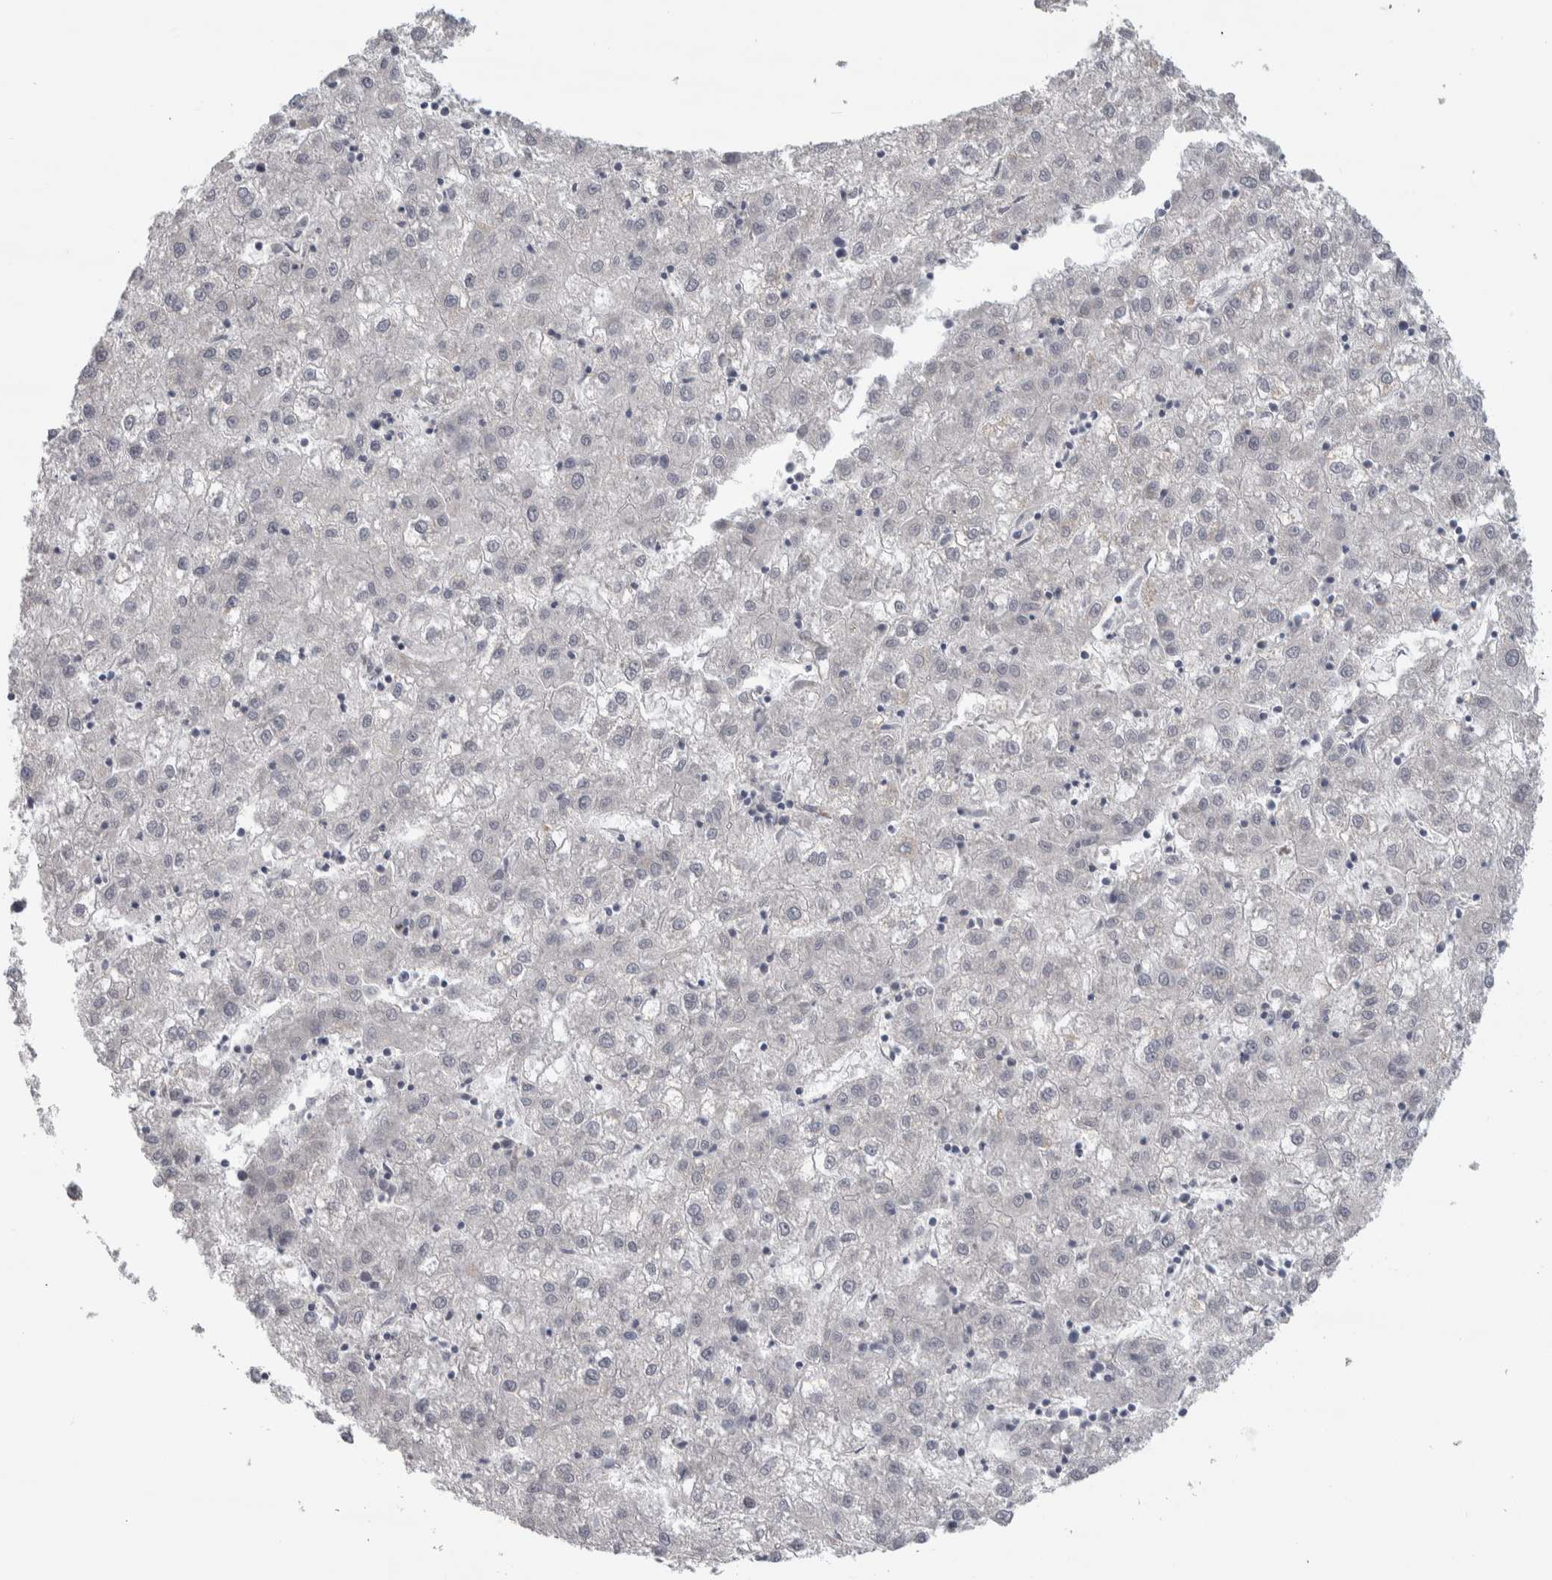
{"staining": {"intensity": "negative", "quantity": "none", "location": "none"}, "tissue": "liver cancer", "cell_type": "Tumor cells", "image_type": "cancer", "snomed": [{"axis": "morphology", "description": "Carcinoma, Hepatocellular, NOS"}, {"axis": "topography", "description": "Liver"}], "caption": "The immunohistochemistry image has no significant positivity in tumor cells of liver cancer tissue.", "gene": "HEXIM2", "patient": {"sex": "male", "age": 72}}